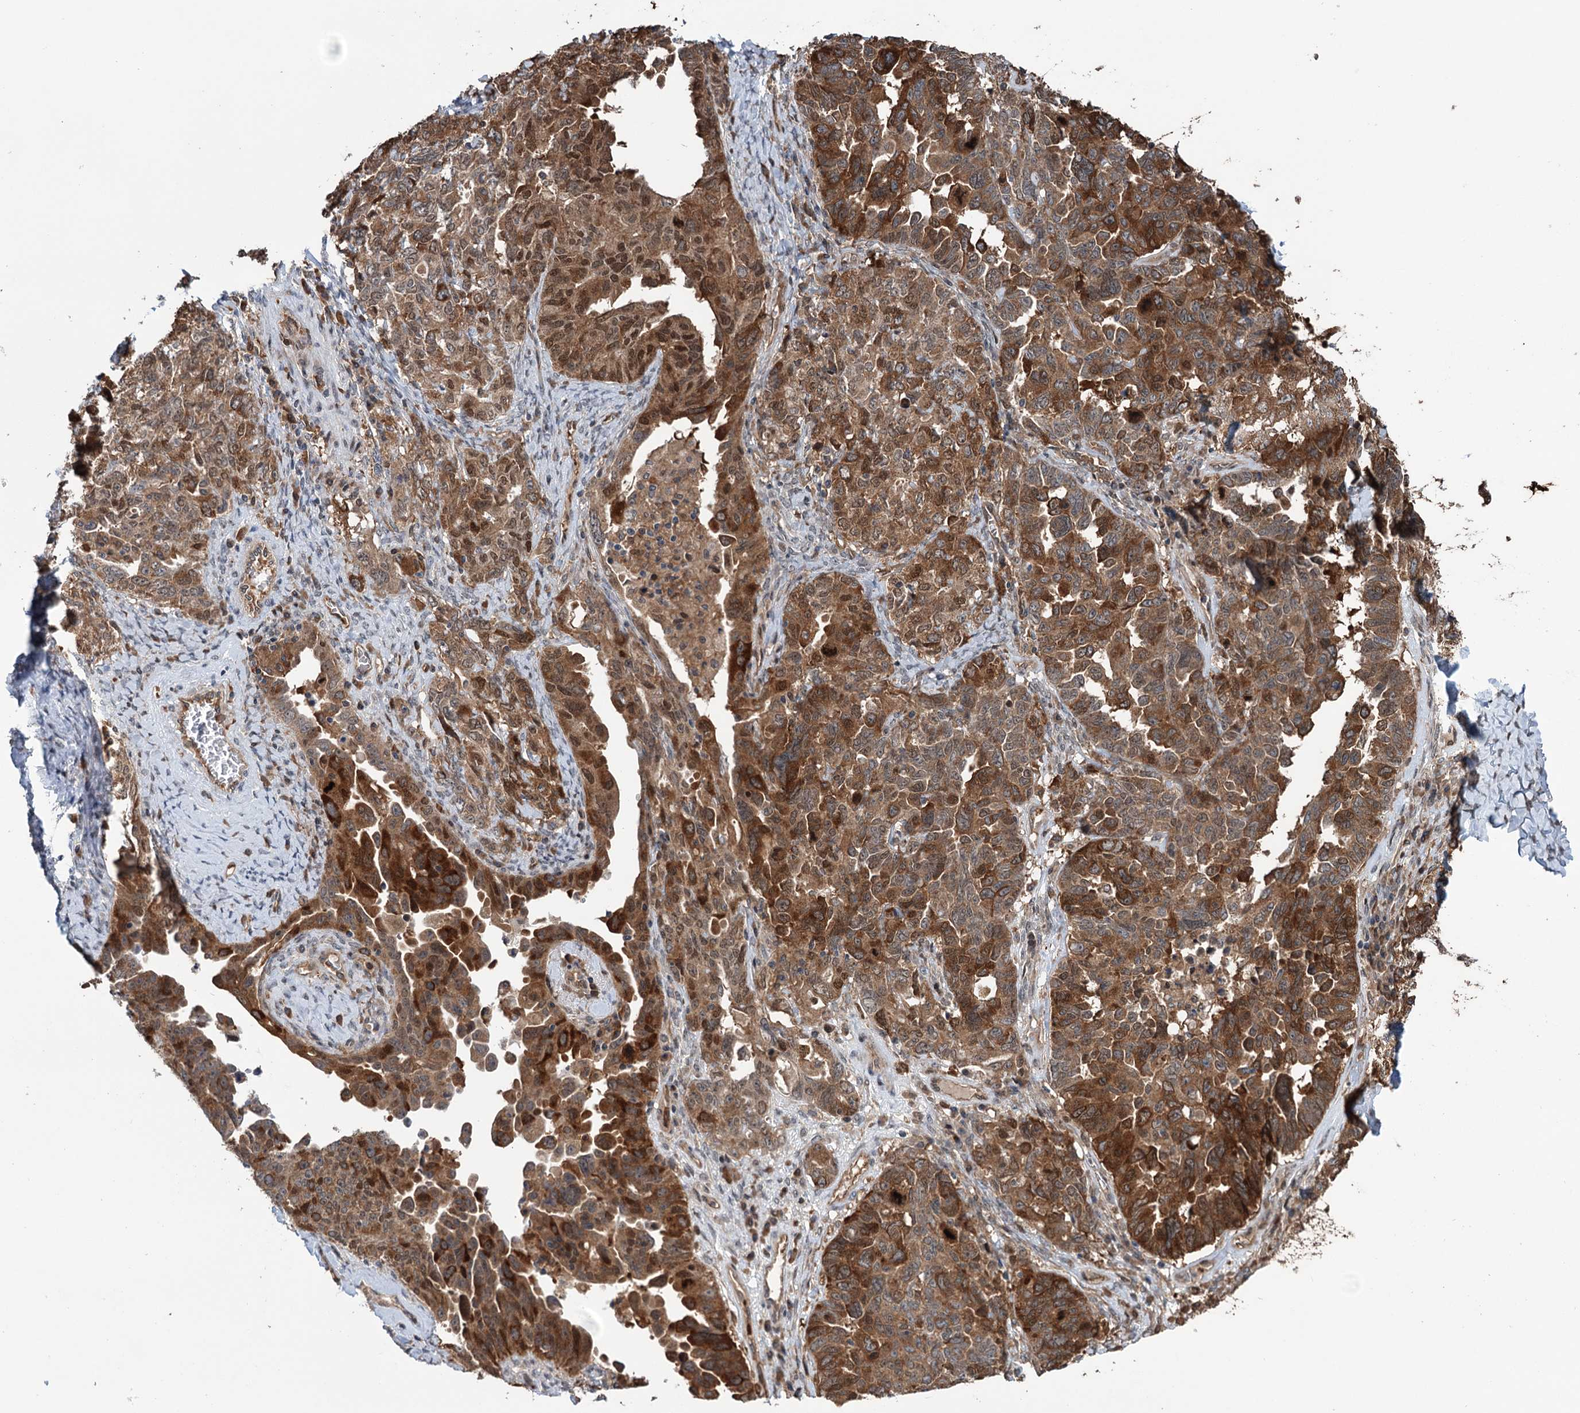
{"staining": {"intensity": "strong", "quantity": ">75%", "location": "cytoplasmic/membranous,nuclear"}, "tissue": "ovarian cancer", "cell_type": "Tumor cells", "image_type": "cancer", "snomed": [{"axis": "morphology", "description": "Carcinoma, endometroid"}, {"axis": "topography", "description": "Ovary"}], "caption": "The immunohistochemical stain shows strong cytoplasmic/membranous and nuclear expression in tumor cells of endometroid carcinoma (ovarian) tissue.", "gene": "NCAPD2", "patient": {"sex": "female", "age": 62}}